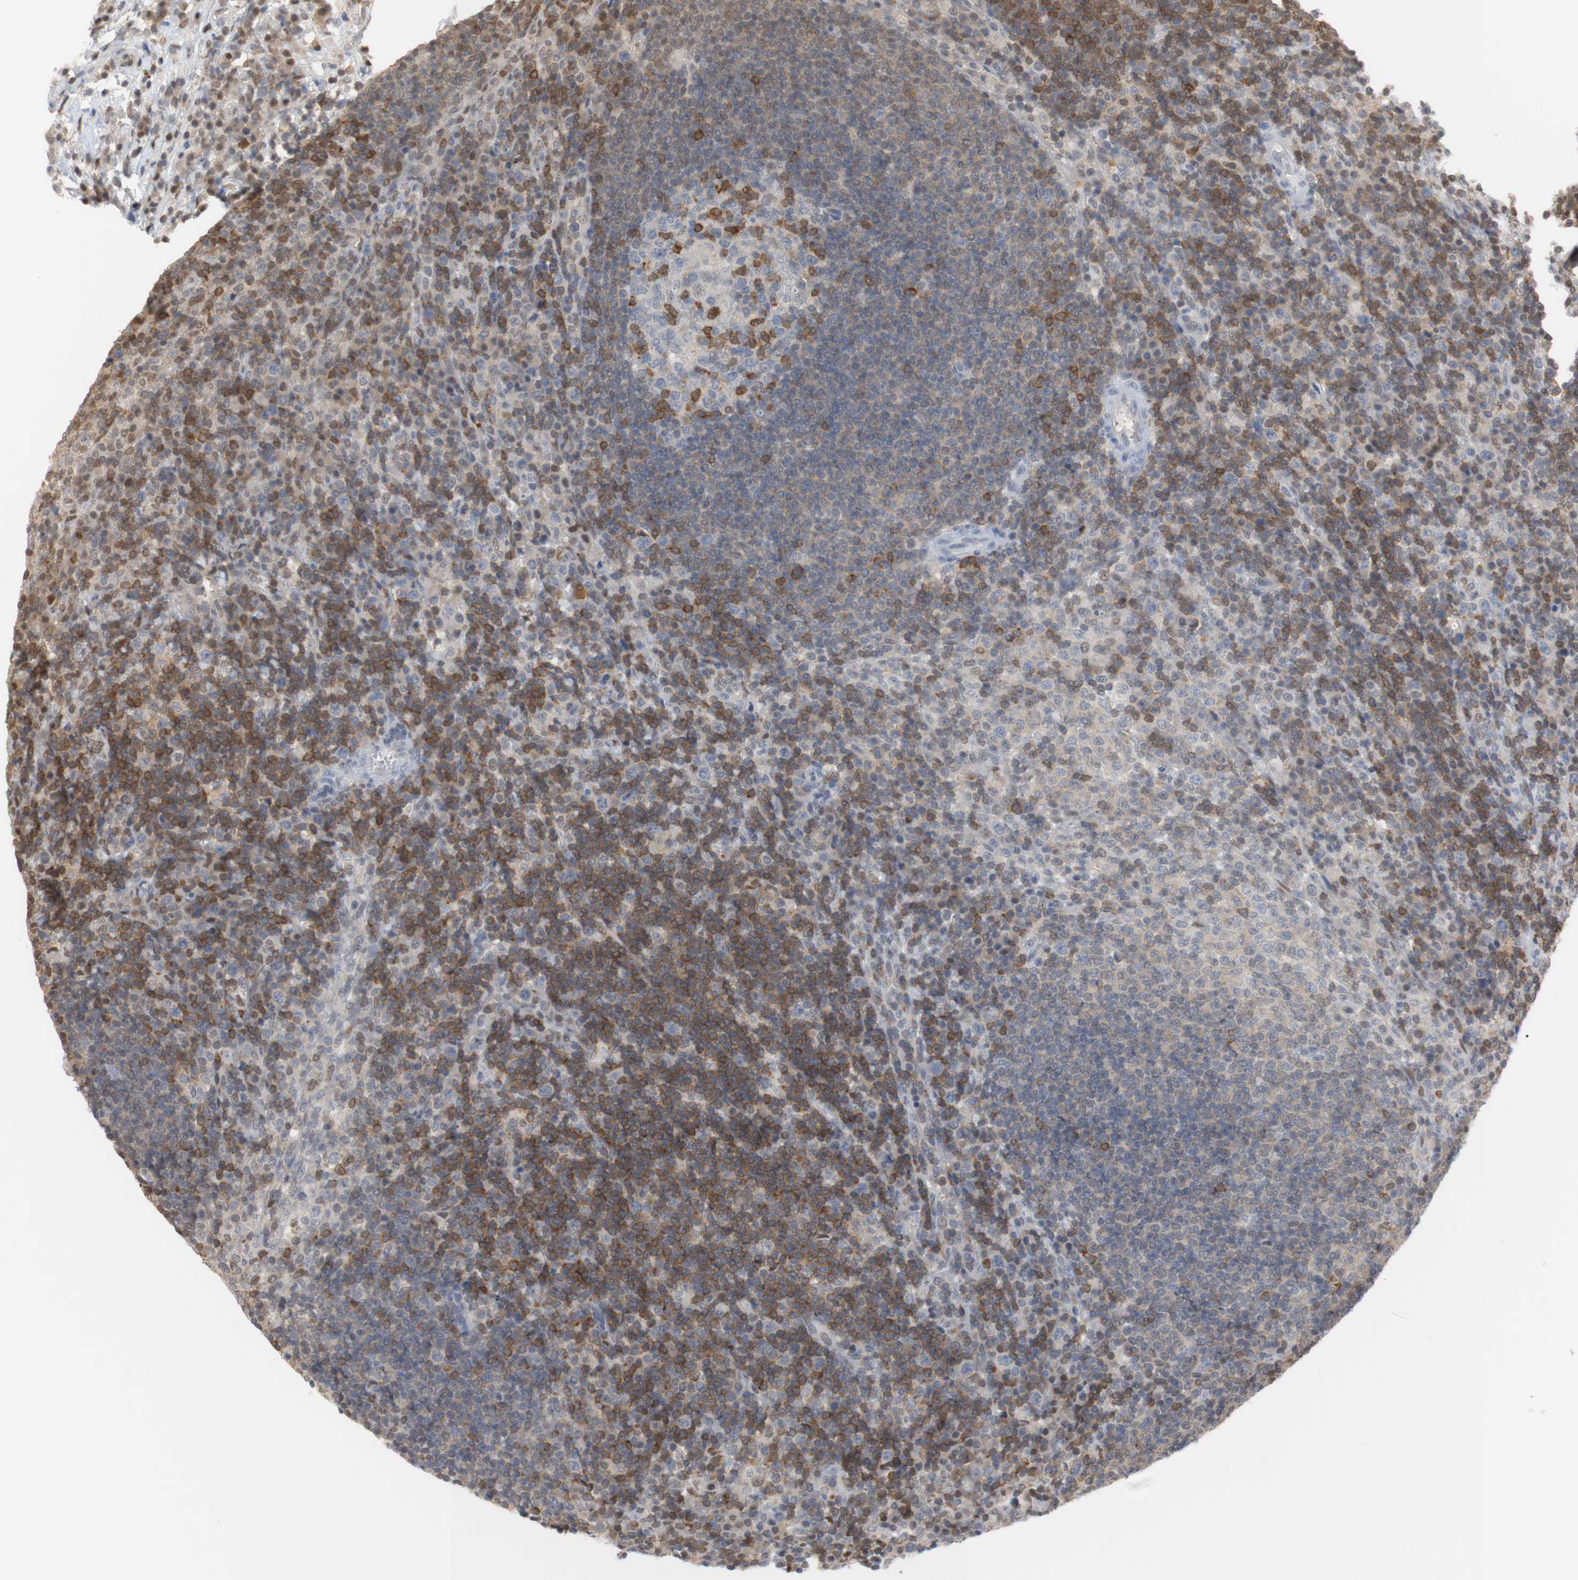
{"staining": {"intensity": "moderate", "quantity": "<25%", "location": "cytoplasmic/membranous"}, "tissue": "lymph node", "cell_type": "Germinal center cells", "image_type": "normal", "snomed": [{"axis": "morphology", "description": "Normal tissue, NOS"}, {"axis": "topography", "description": "Lymph node"}], "caption": "Moderate cytoplasmic/membranous staining for a protein is present in about <25% of germinal center cells of normal lymph node using immunohistochemistry (IHC).", "gene": "NAP1L4", "patient": {"sex": "female", "age": 53}}